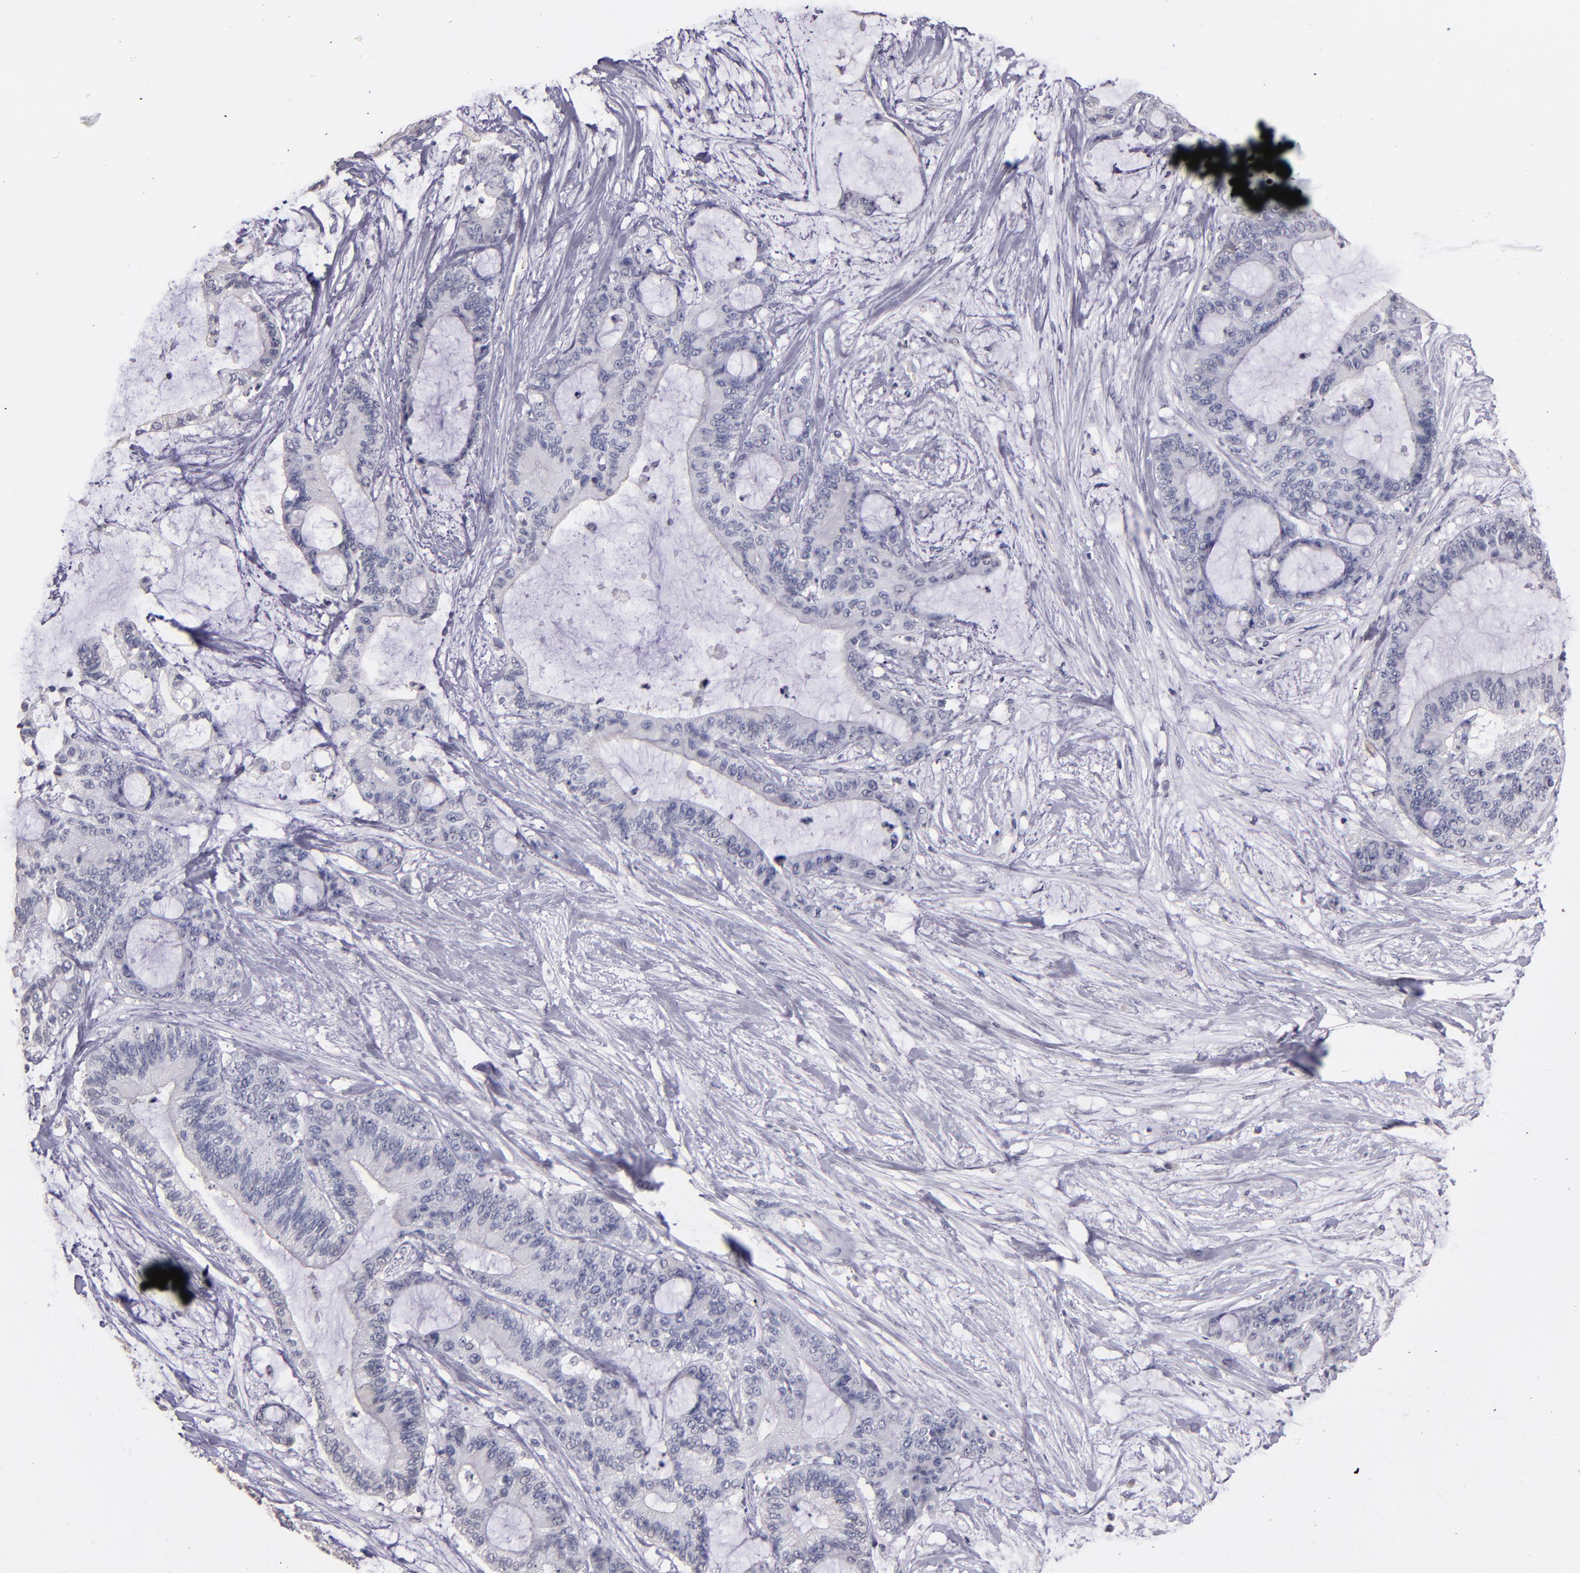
{"staining": {"intensity": "negative", "quantity": "none", "location": "none"}, "tissue": "liver cancer", "cell_type": "Tumor cells", "image_type": "cancer", "snomed": [{"axis": "morphology", "description": "Cholangiocarcinoma"}, {"axis": "topography", "description": "Liver"}], "caption": "DAB (3,3'-diaminobenzidine) immunohistochemical staining of human cholangiocarcinoma (liver) exhibits no significant staining in tumor cells. (DAB (3,3'-diaminobenzidine) immunohistochemistry (IHC) visualized using brightfield microscopy, high magnification).", "gene": "SOX10", "patient": {"sex": "female", "age": 73}}